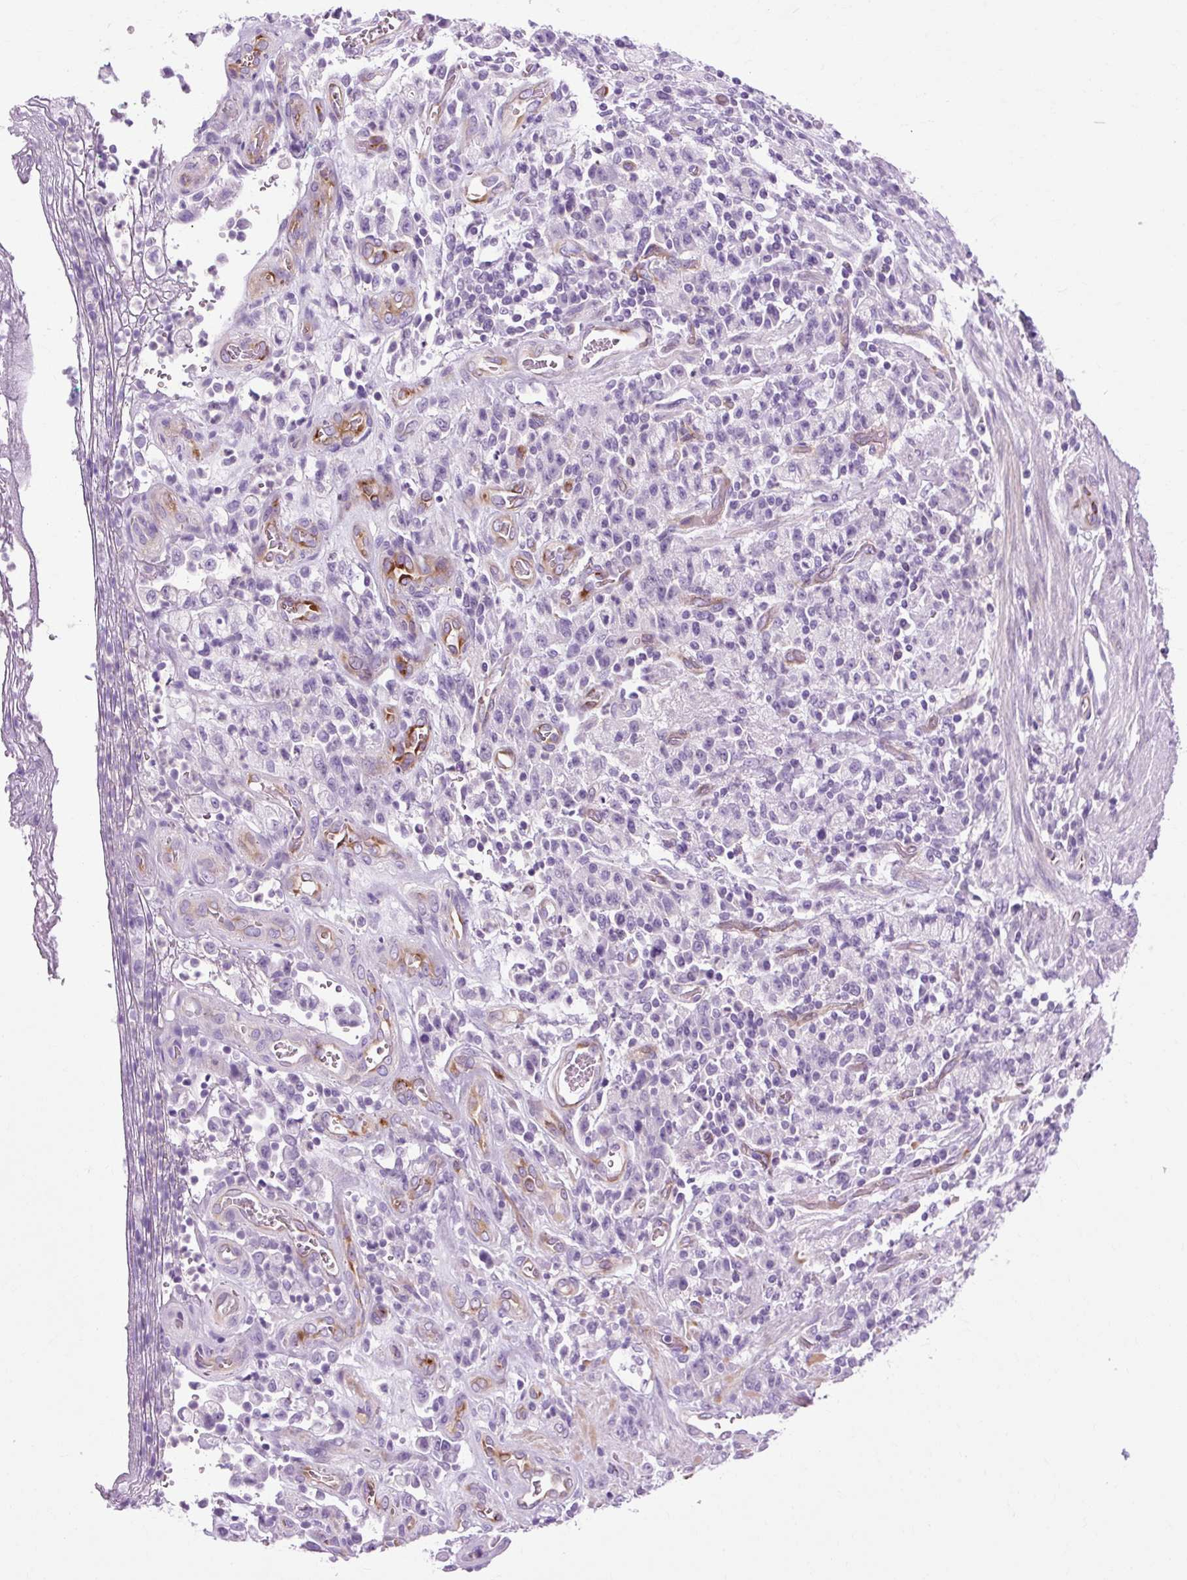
{"staining": {"intensity": "negative", "quantity": "none", "location": "none"}, "tissue": "stomach cancer", "cell_type": "Tumor cells", "image_type": "cancer", "snomed": [{"axis": "morphology", "description": "Adenocarcinoma, NOS"}, {"axis": "topography", "description": "Stomach"}], "caption": "The micrograph reveals no staining of tumor cells in stomach cancer (adenocarcinoma). (Stains: DAB (3,3'-diaminobenzidine) IHC with hematoxylin counter stain, Microscopy: brightfield microscopy at high magnification).", "gene": "OOEP", "patient": {"sex": "male", "age": 77}}